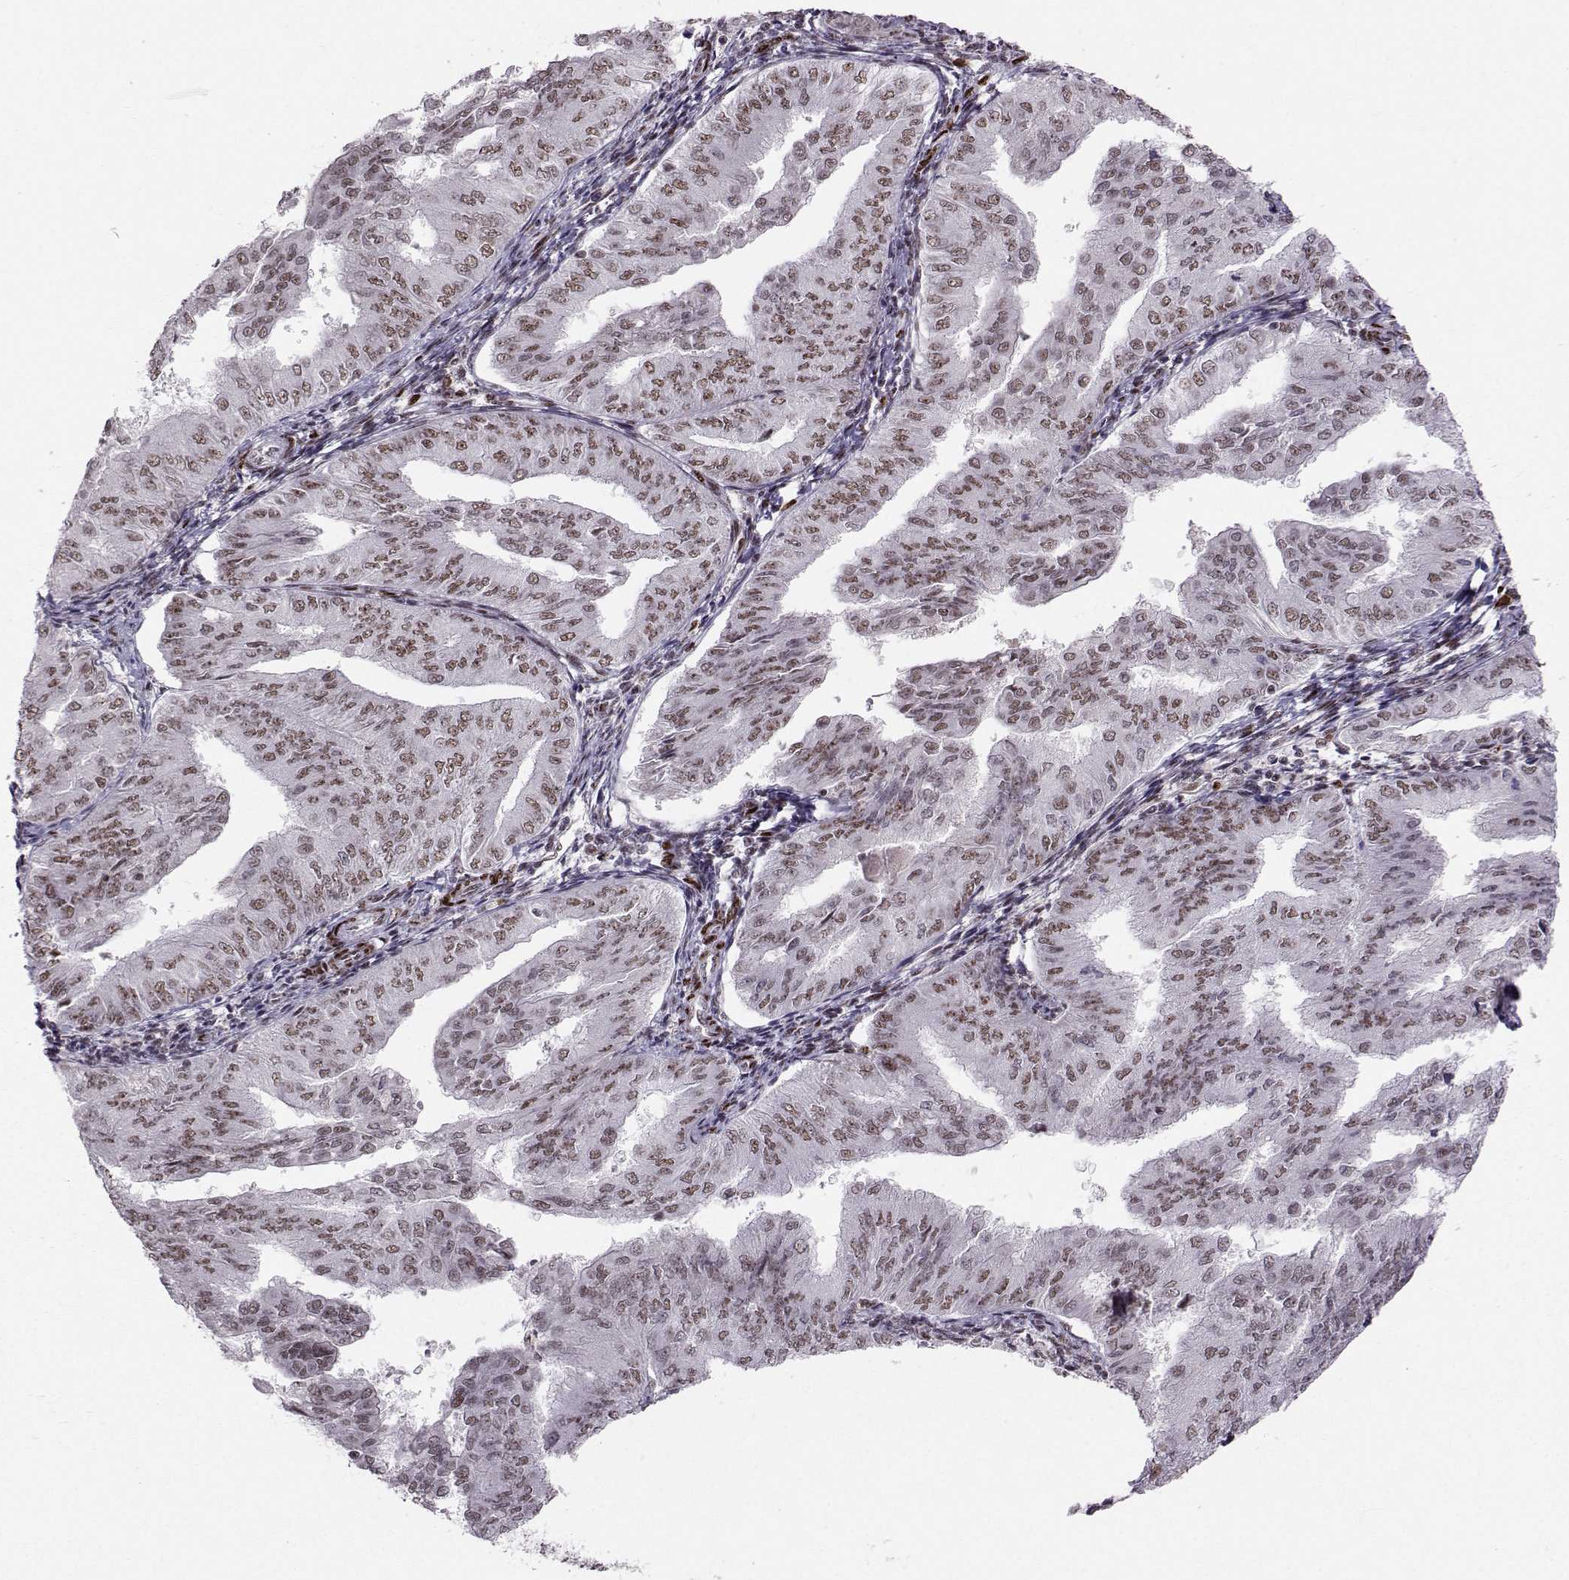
{"staining": {"intensity": "moderate", "quantity": "25%-75%", "location": "nuclear"}, "tissue": "endometrial cancer", "cell_type": "Tumor cells", "image_type": "cancer", "snomed": [{"axis": "morphology", "description": "Adenocarcinoma, NOS"}, {"axis": "topography", "description": "Endometrium"}], "caption": "Immunohistochemical staining of adenocarcinoma (endometrial) shows medium levels of moderate nuclear staining in approximately 25%-75% of tumor cells.", "gene": "SNAPC2", "patient": {"sex": "female", "age": 53}}